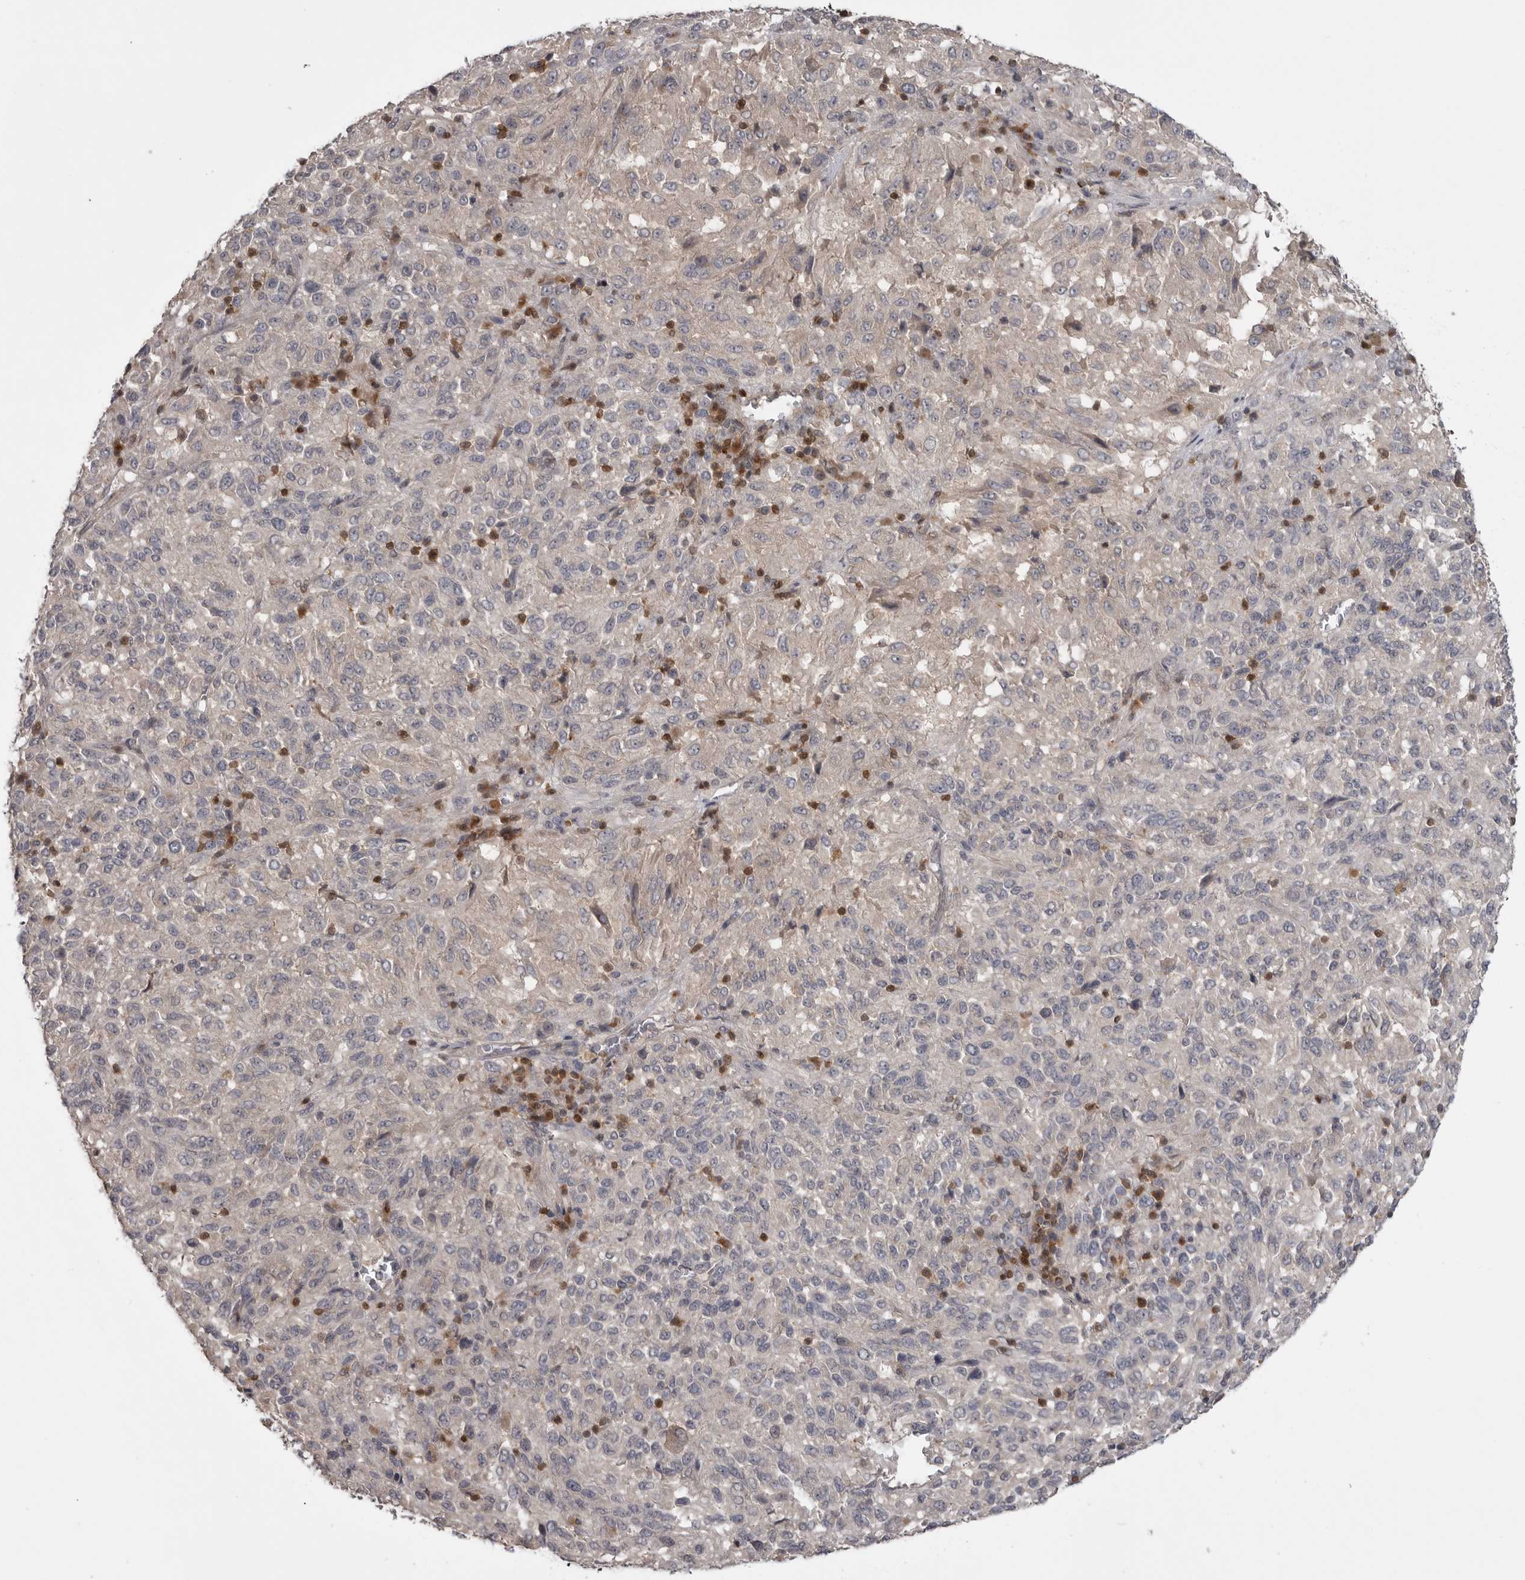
{"staining": {"intensity": "negative", "quantity": "none", "location": "none"}, "tissue": "melanoma", "cell_type": "Tumor cells", "image_type": "cancer", "snomed": [{"axis": "morphology", "description": "Malignant melanoma, Metastatic site"}, {"axis": "topography", "description": "Lung"}], "caption": "Immunohistochemical staining of malignant melanoma (metastatic site) demonstrates no significant expression in tumor cells.", "gene": "MAPK13", "patient": {"sex": "male", "age": 64}}